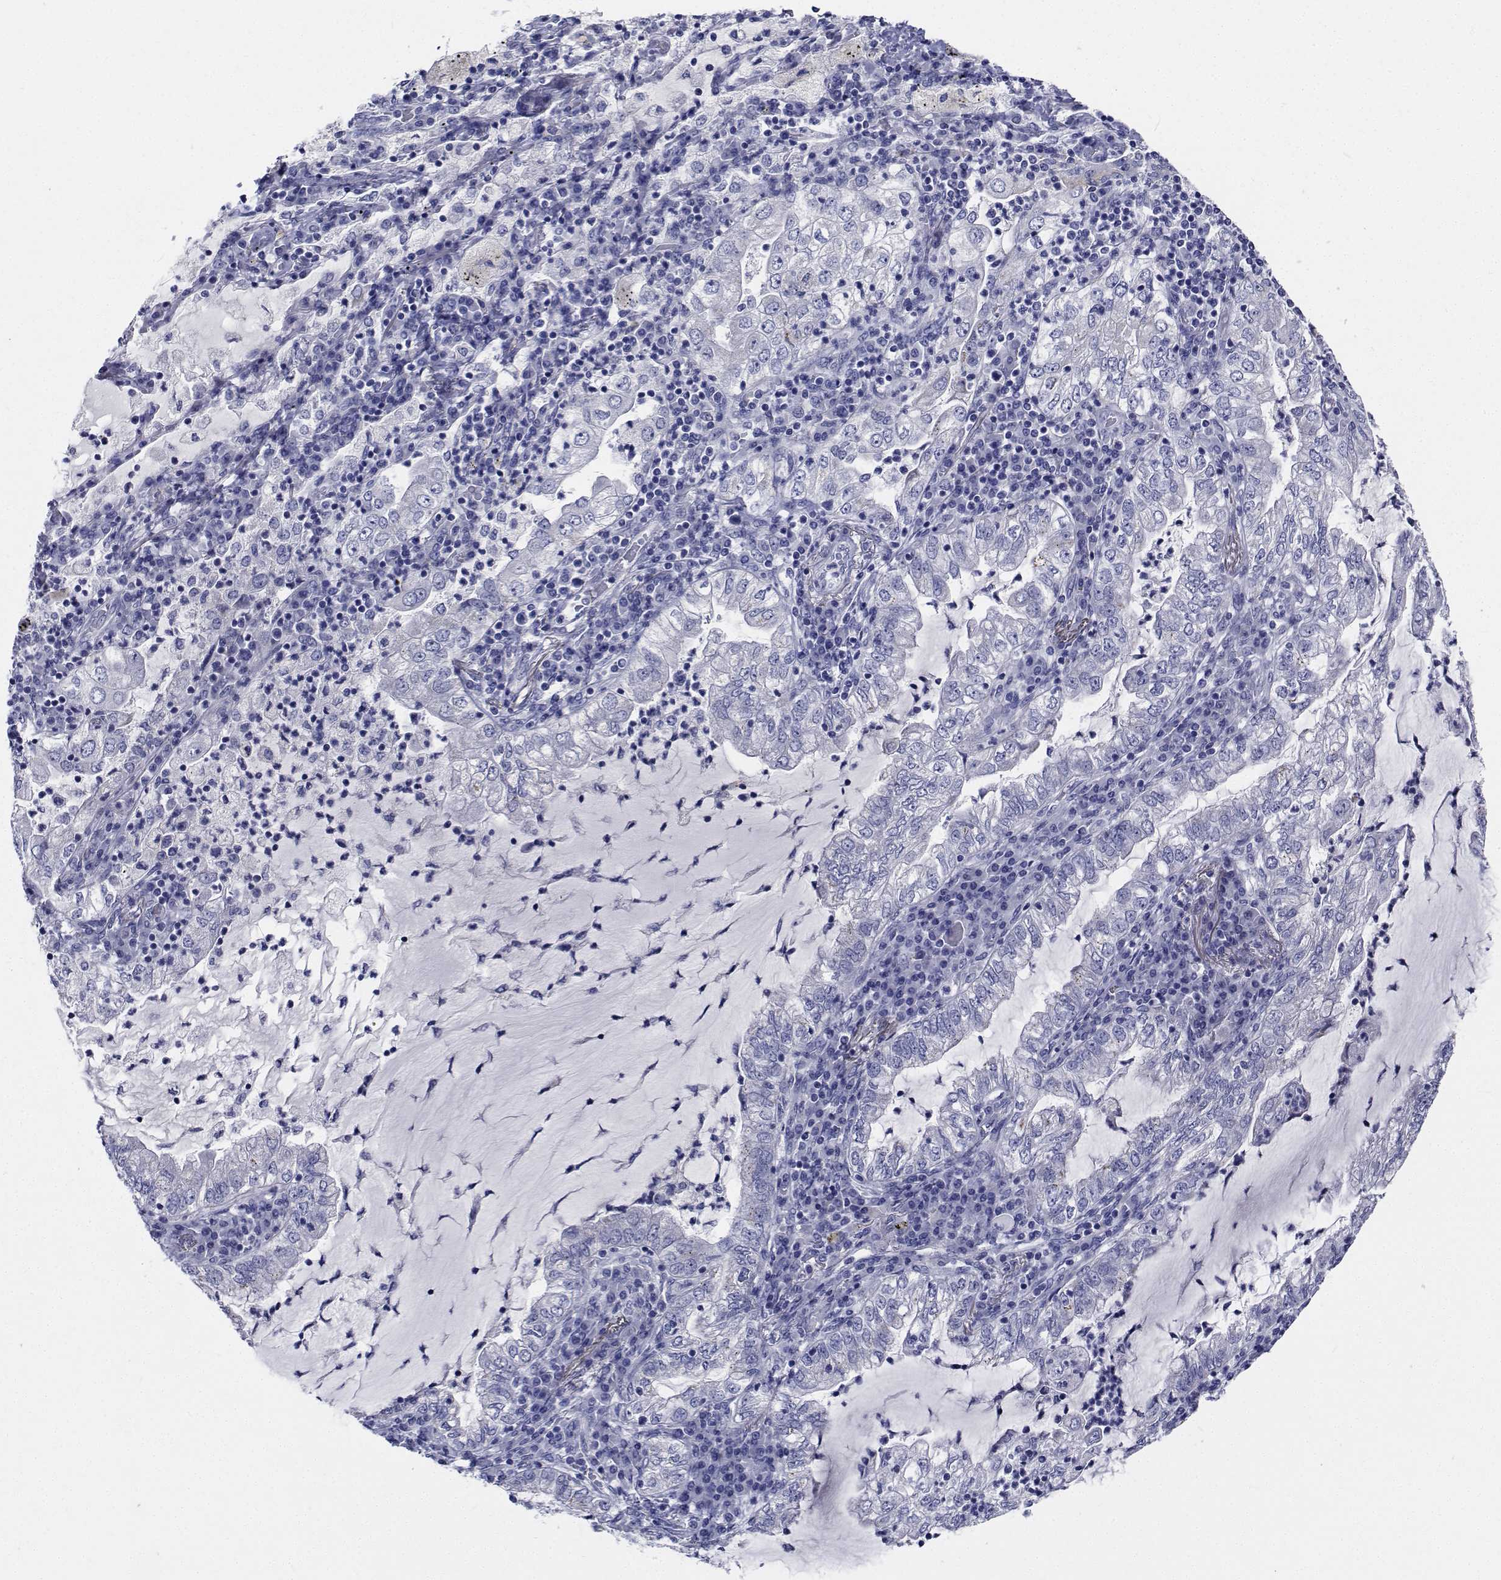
{"staining": {"intensity": "negative", "quantity": "none", "location": "none"}, "tissue": "lung cancer", "cell_type": "Tumor cells", "image_type": "cancer", "snomed": [{"axis": "morphology", "description": "Adenocarcinoma, NOS"}, {"axis": "topography", "description": "Lung"}], "caption": "High magnification brightfield microscopy of adenocarcinoma (lung) stained with DAB (brown) and counterstained with hematoxylin (blue): tumor cells show no significant expression.", "gene": "CDHR3", "patient": {"sex": "female", "age": 73}}